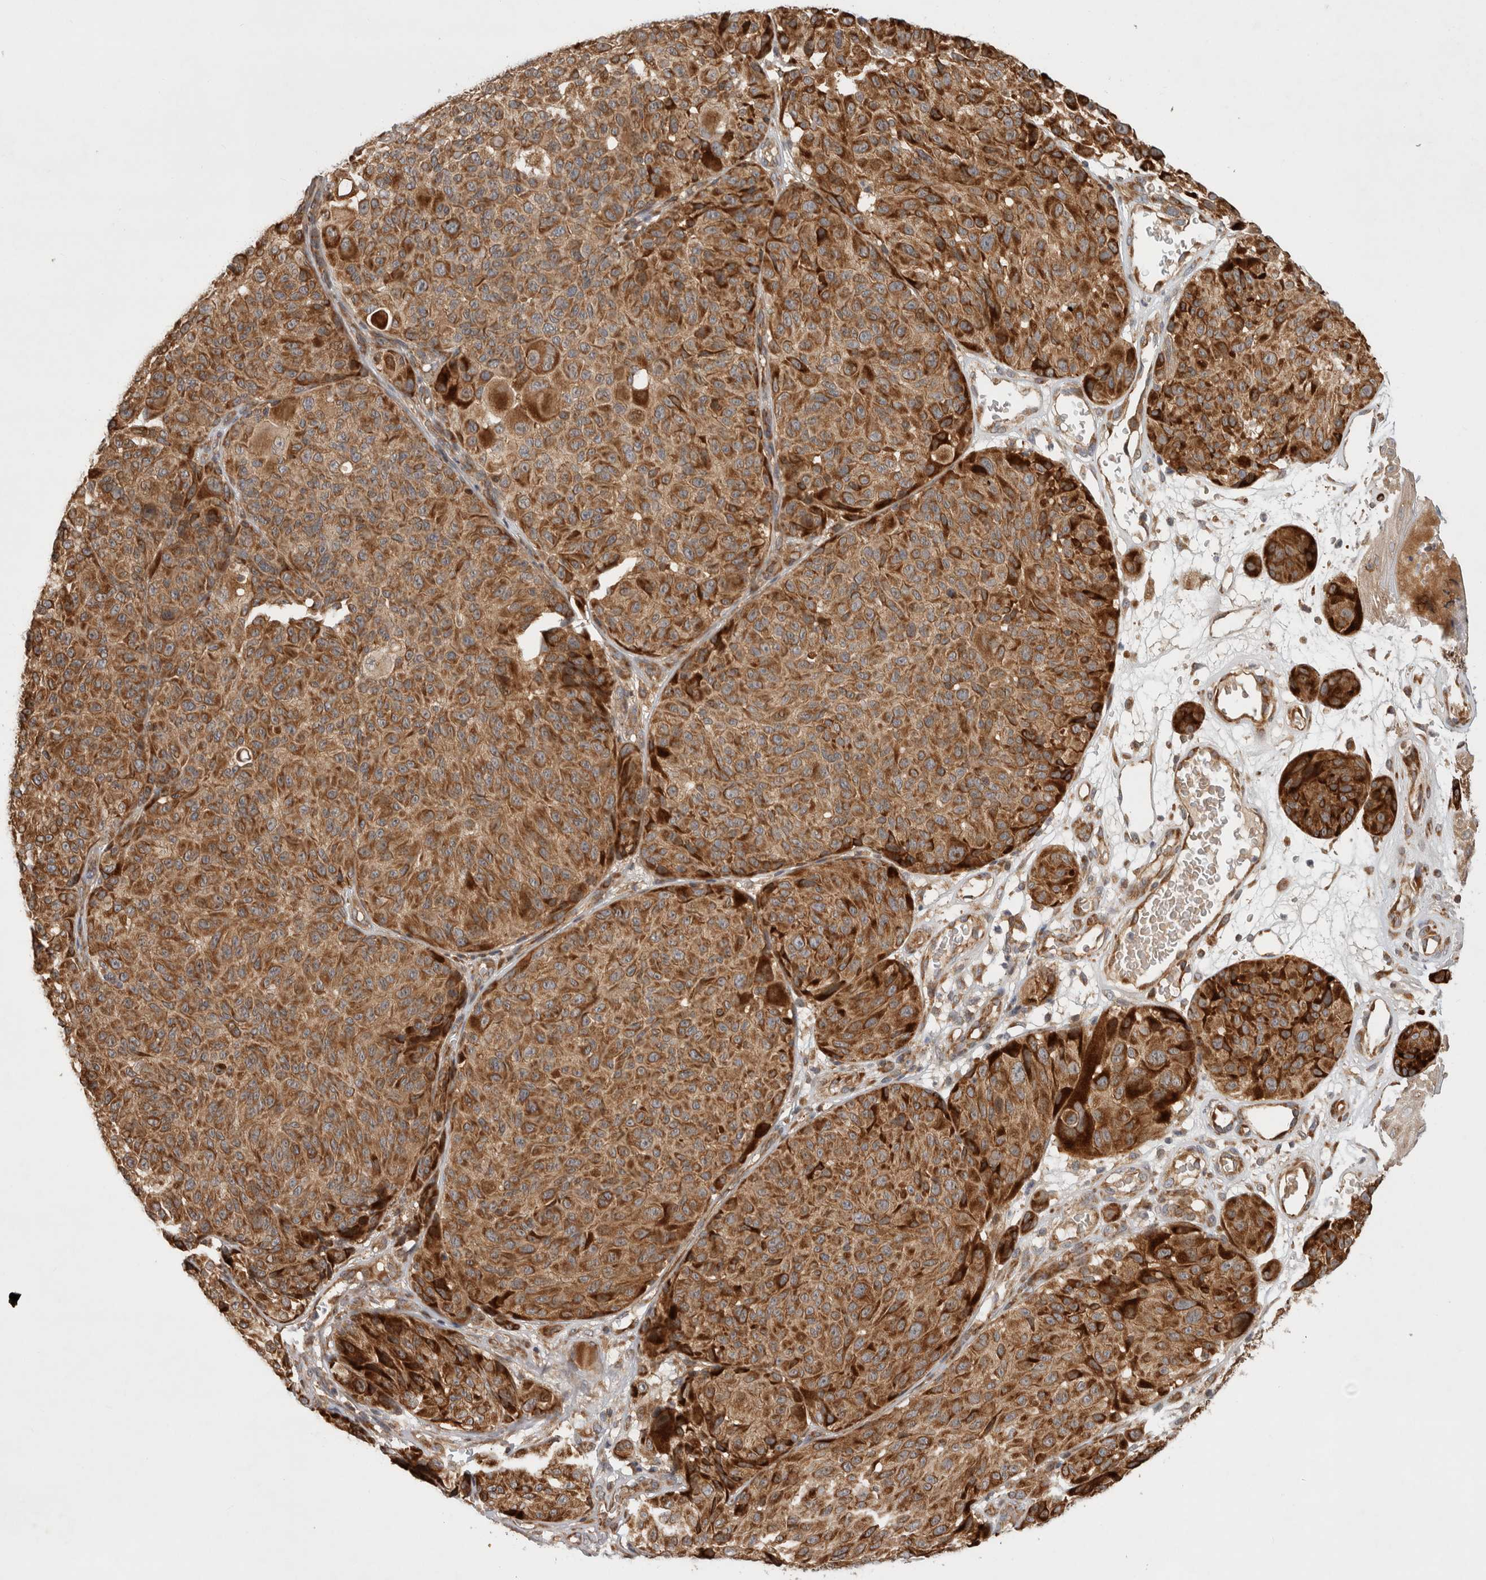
{"staining": {"intensity": "strong", "quantity": ">75%", "location": "cytoplasmic/membranous"}, "tissue": "melanoma", "cell_type": "Tumor cells", "image_type": "cancer", "snomed": [{"axis": "morphology", "description": "Malignant melanoma, NOS"}, {"axis": "topography", "description": "Skin"}], "caption": "High-magnification brightfield microscopy of malignant melanoma stained with DAB (brown) and counterstained with hematoxylin (blue). tumor cells exhibit strong cytoplasmic/membranous expression is seen in about>75% of cells.", "gene": "TUBD1", "patient": {"sex": "male", "age": 83}}